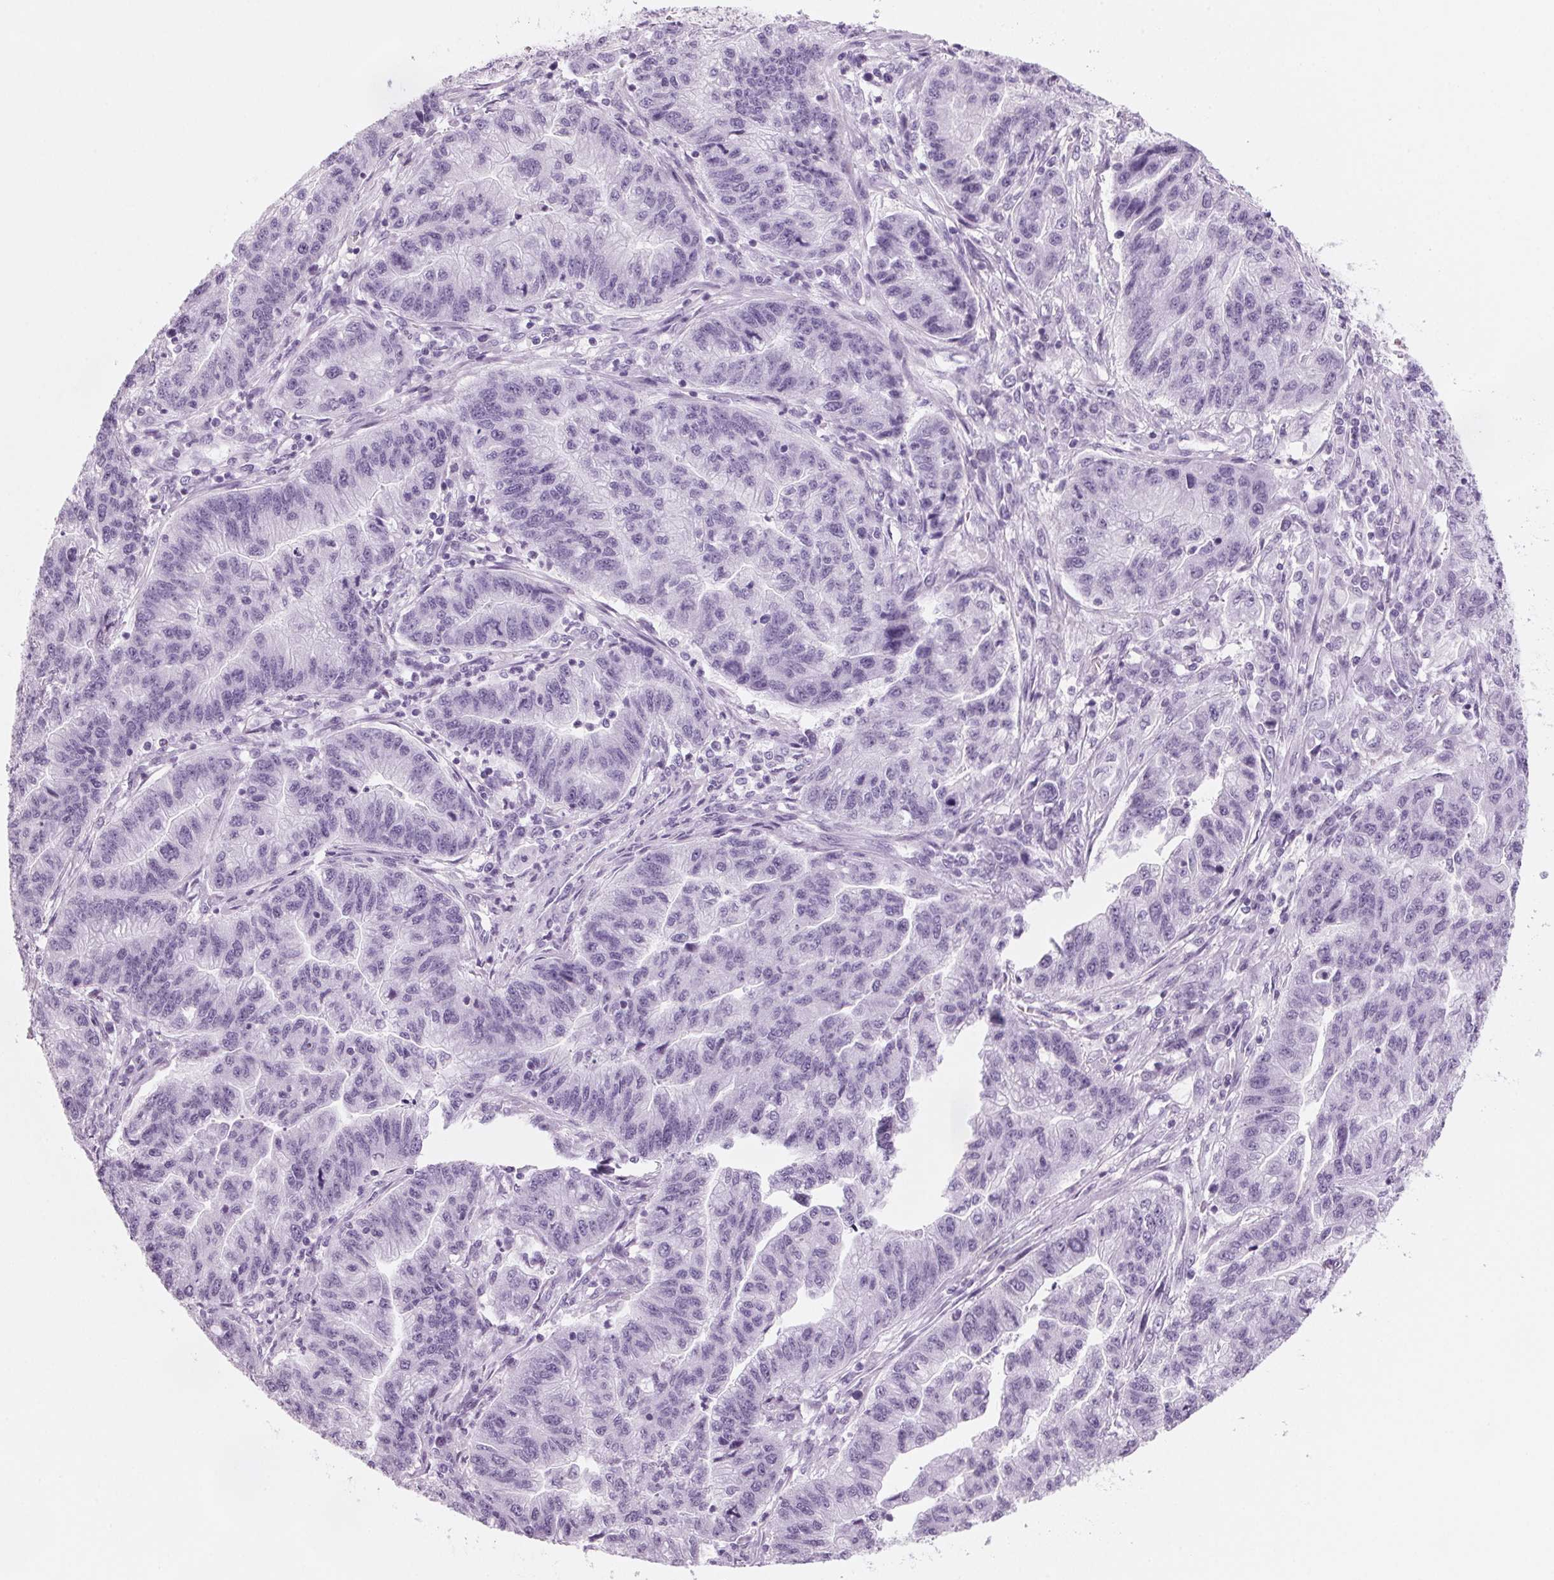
{"staining": {"intensity": "negative", "quantity": "none", "location": "none"}, "tissue": "stomach cancer", "cell_type": "Tumor cells", "image_type": "cancer", "snomed": [{"axis": "morphology", "description": "Adenocarcinoma, NOS"}, {"axis": "topography", "description": "Stomach"}], "caption": "Tumor cells are negative for brown protein staining in stomach cancer.", "gene": "DNTTIP2", "patient": {"sex": "male", "age": 83}}